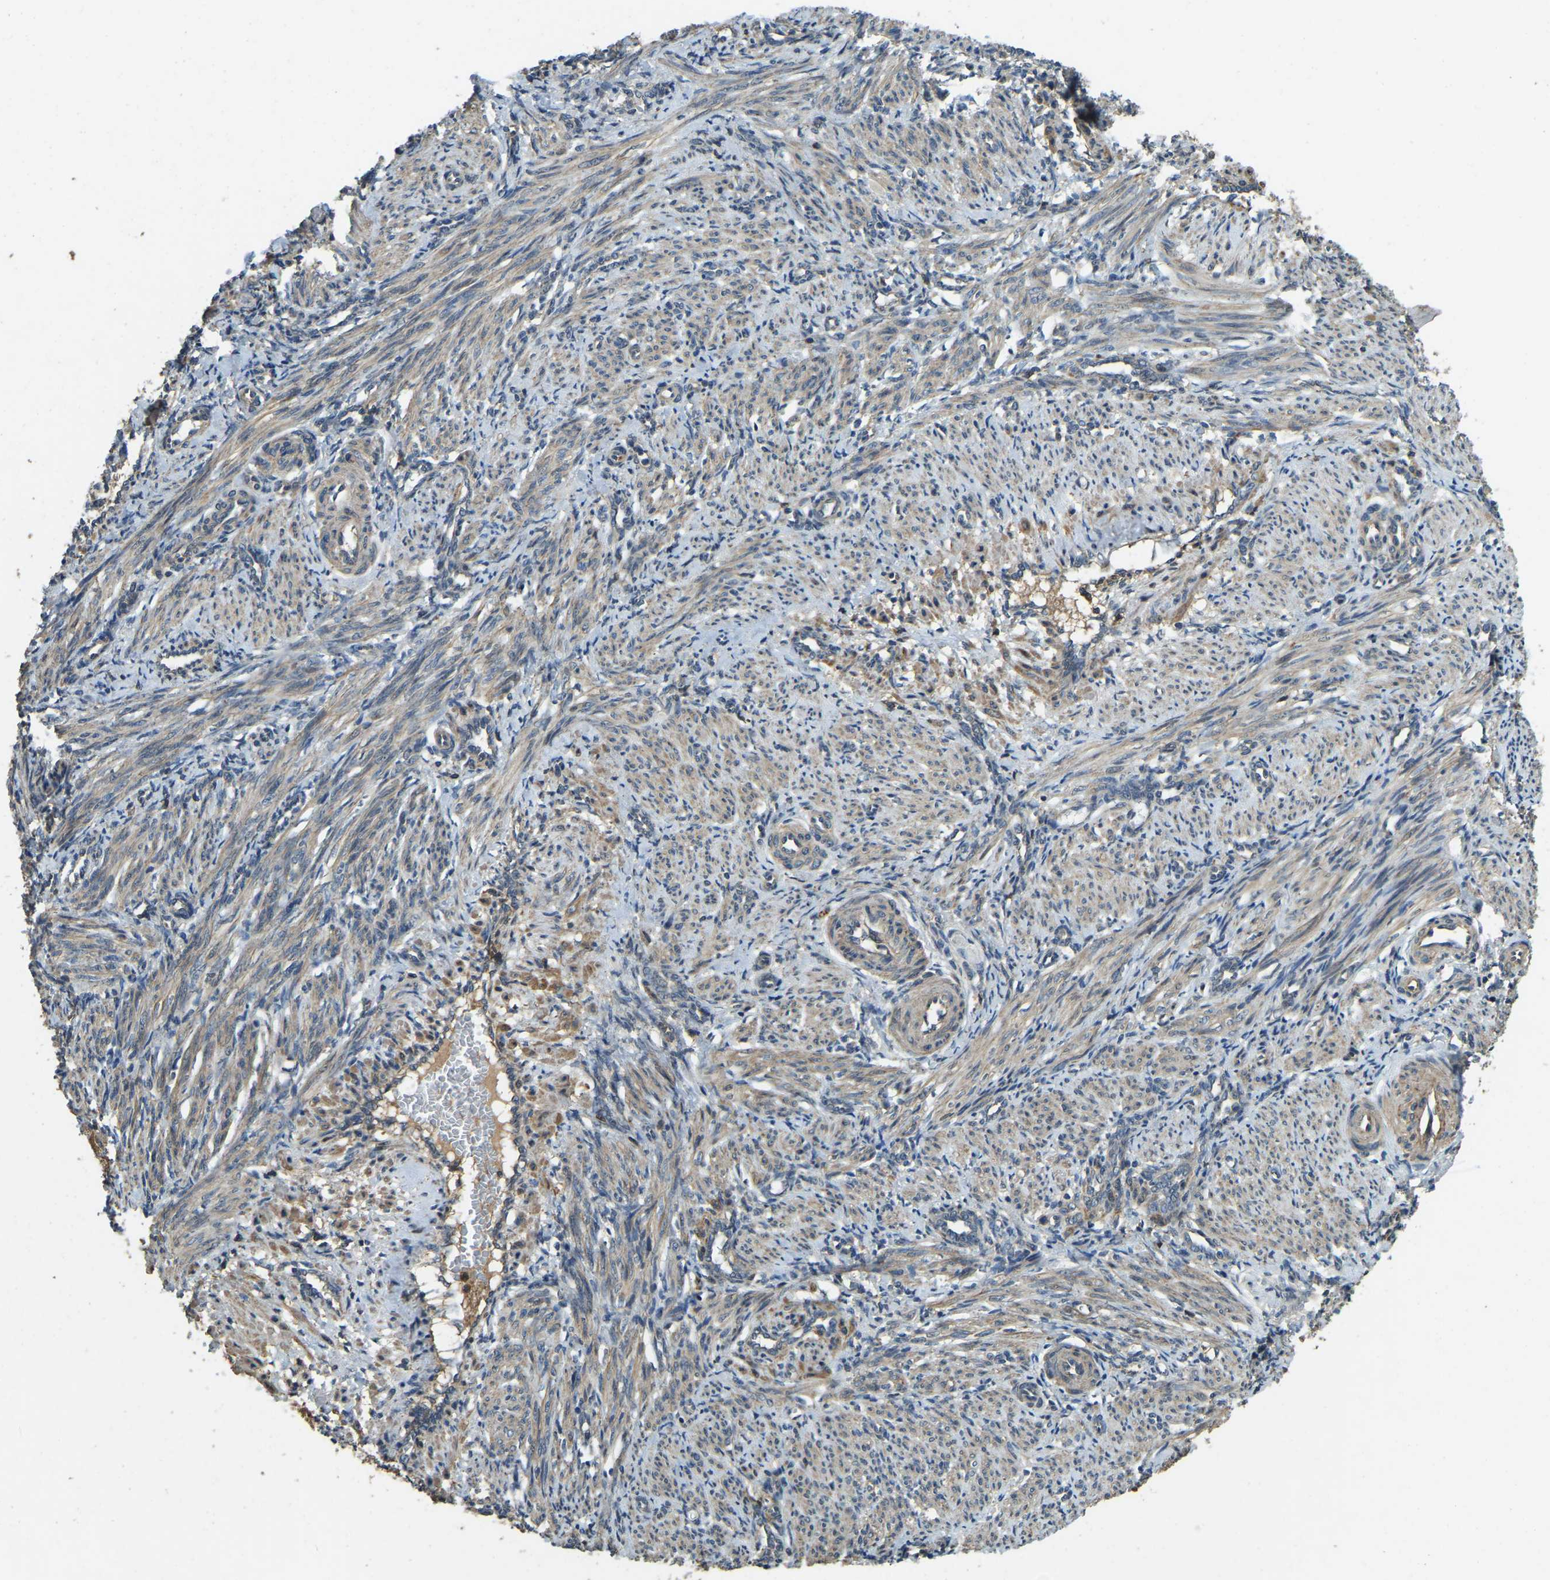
{"staining": {"intensity": "moderate", "quantity": ">75%", "location": "cytoplasmic/membranous"}, "tissue": "smooth muscle", "cell_type": "Smooth muscle cells", "image_type": "normal", "snomed": [{"axis": "morphology", "description": "Normal tissue, NOS"}, {"axis": "topography", "description": "Endometrium"}], "caption": "The histopathology image shows immunohistochemical staining of normal smooth muscle. There is moderate cytoplasmic/membranous expression is identified in about >75% of smooth muscle cells. The protein is stained brown, and the nuclei are stained in blue (DAB (3,3'-diaminobenzidine) IHC with brightfield microscopy, high magnification).", "gene": "ATP8B1", "patient": {"sex": "female", "age": 33}}